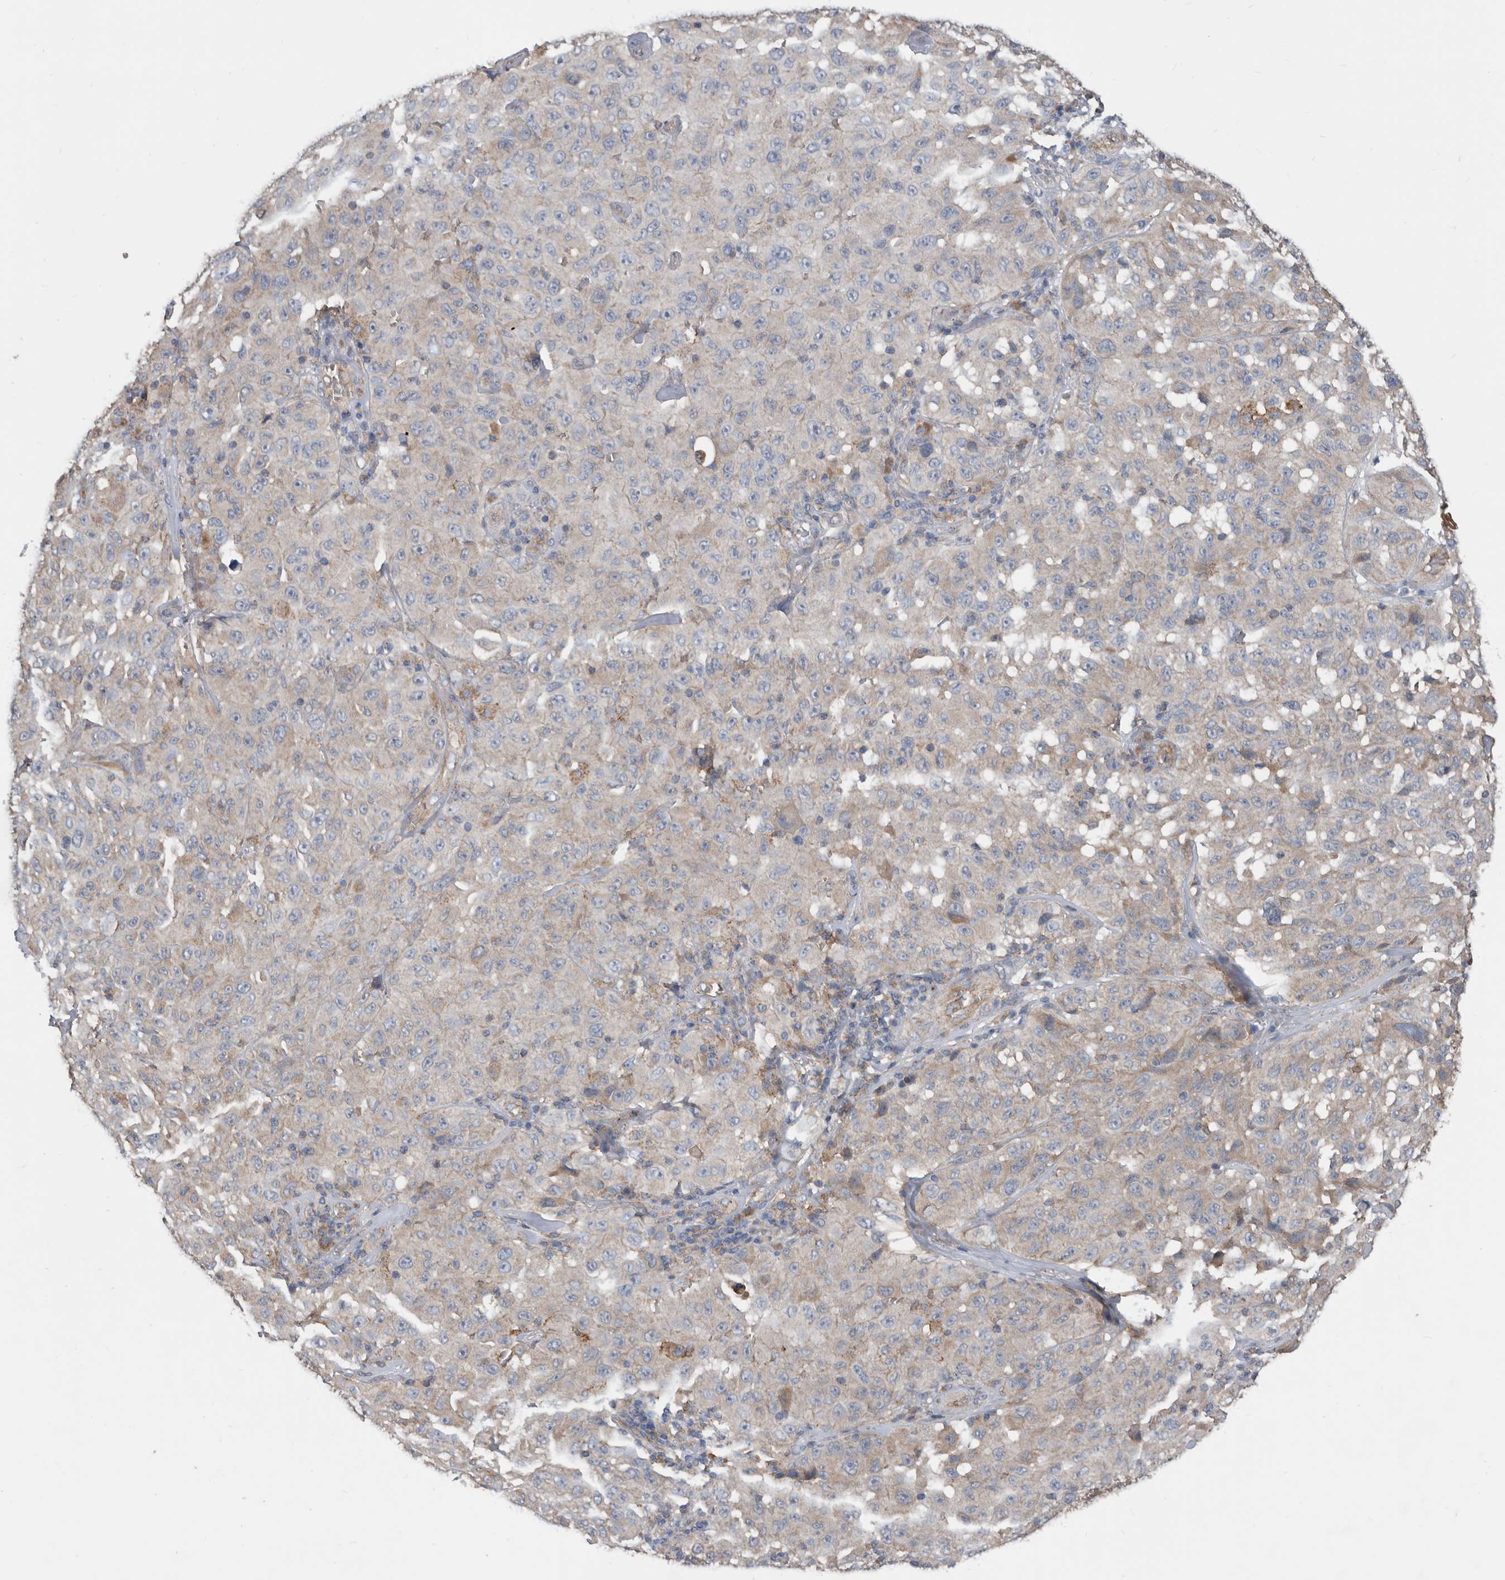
{"staining": {"intensity": "moderate", "quantity": "<25%", "location": "cytoplasmic/membranous"}, "tissue": "melanoma", "cell_type": "Tumor cells", "image_type": "cancer", "snomed": [{"axis": "morphology", "description": "Malignant melanoma, NOS"}, {"axis": "topography", "description": "Skin"}], "caption": "Malignant melanoma stained with a brown dye reveals moderate cytoplasmic/membranous positive positivity in approximately <25% of tumor cells.", "gene": "AFAP1", "patient": {"sex": "male", "age": 66}}